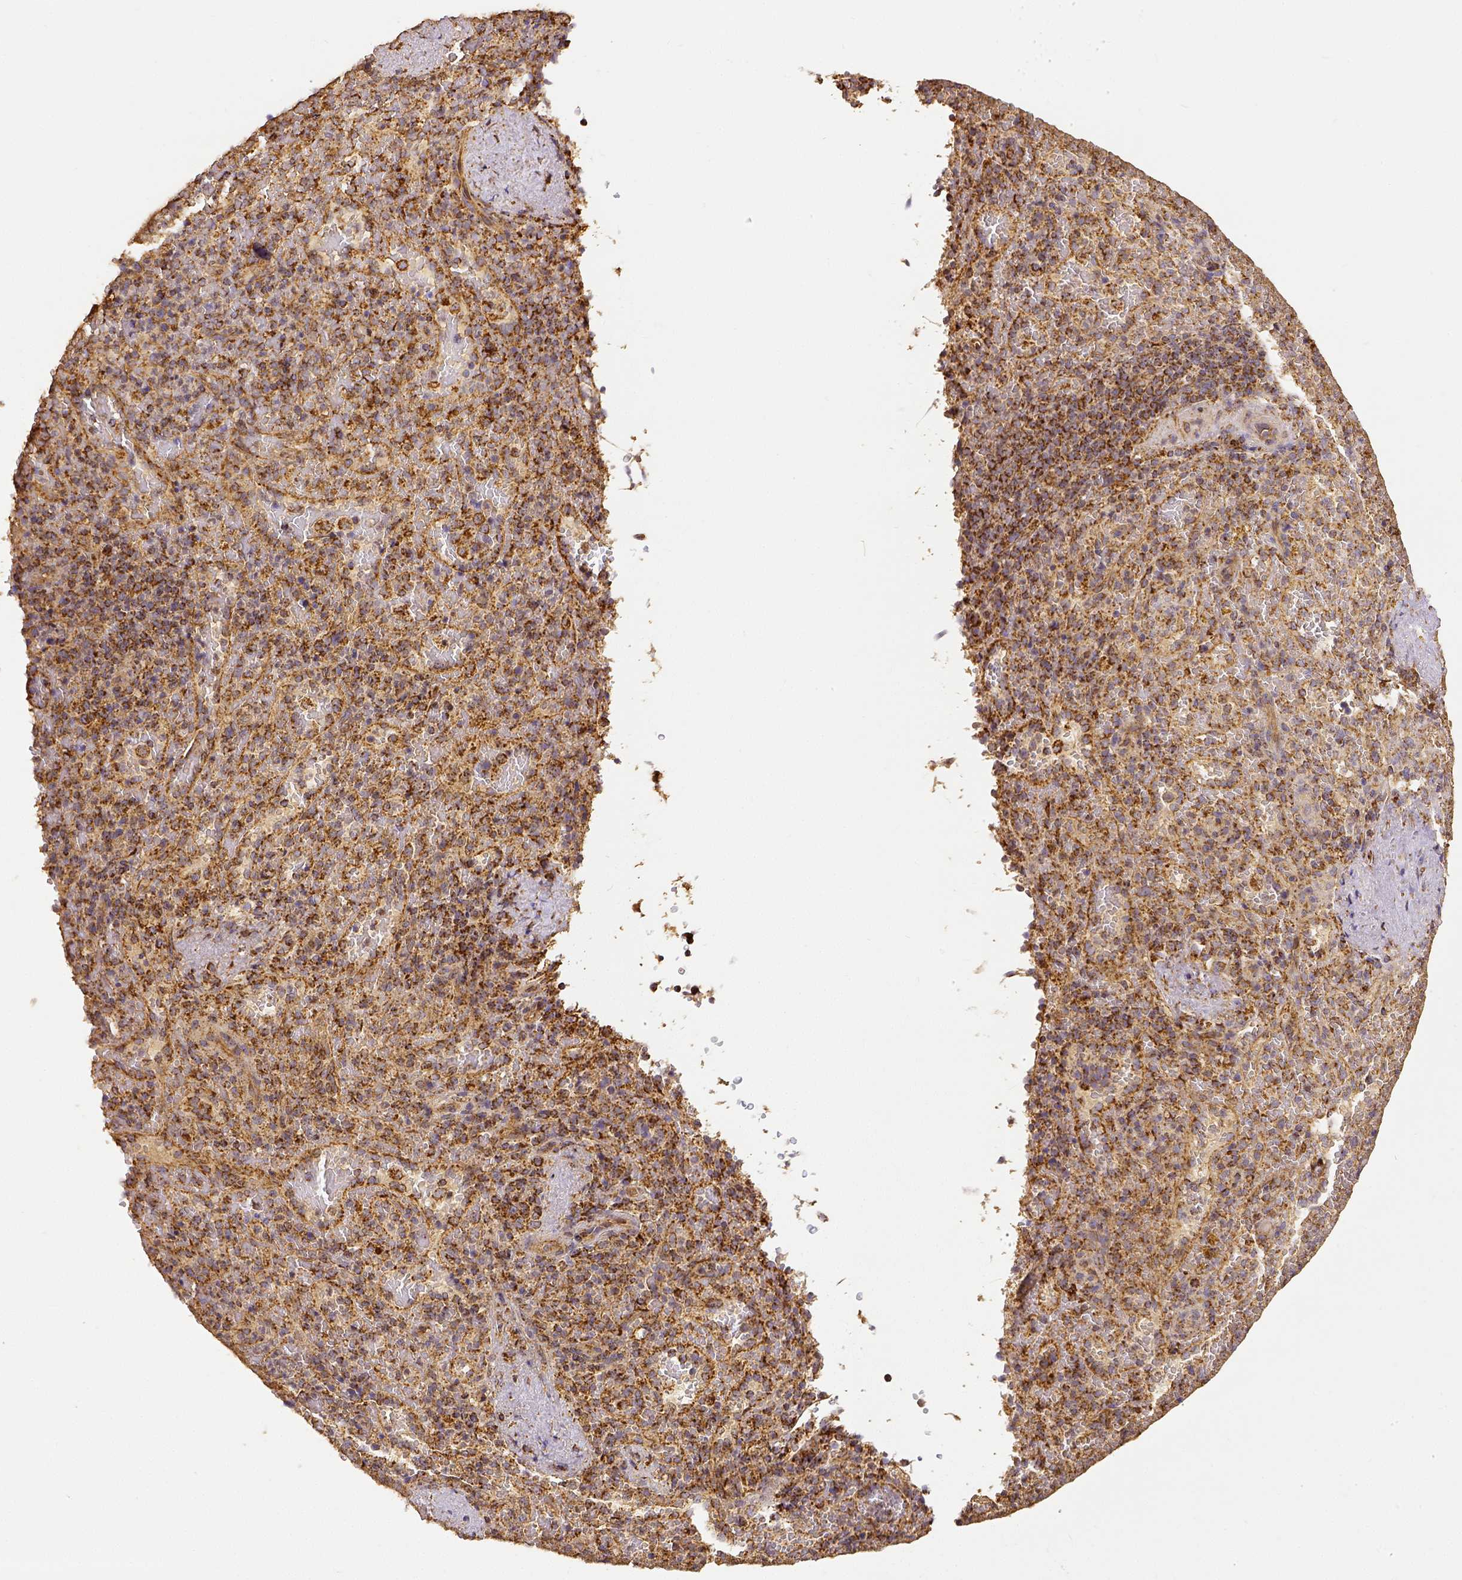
{"staining": {"intensity": "strong", "quantity": "25%-75%", "location": "cytoplasmic/membranous"}, "tissue": "spleen", "cell_type": "Cells in red pulp", "image_type": "normal", "snomed": [{"axis": "morphology", "description": "Normal tissue, NOS"}, {"axis": "topography", "description": "Spleen"}], "caption": "Protein staining demonstrates strong cytoplasmic/membranous staining in about 25%-75% of cells in red pulp in normal spleen.", "gene": "SDHB", "patient": {"sex": "female", "age": 50}}